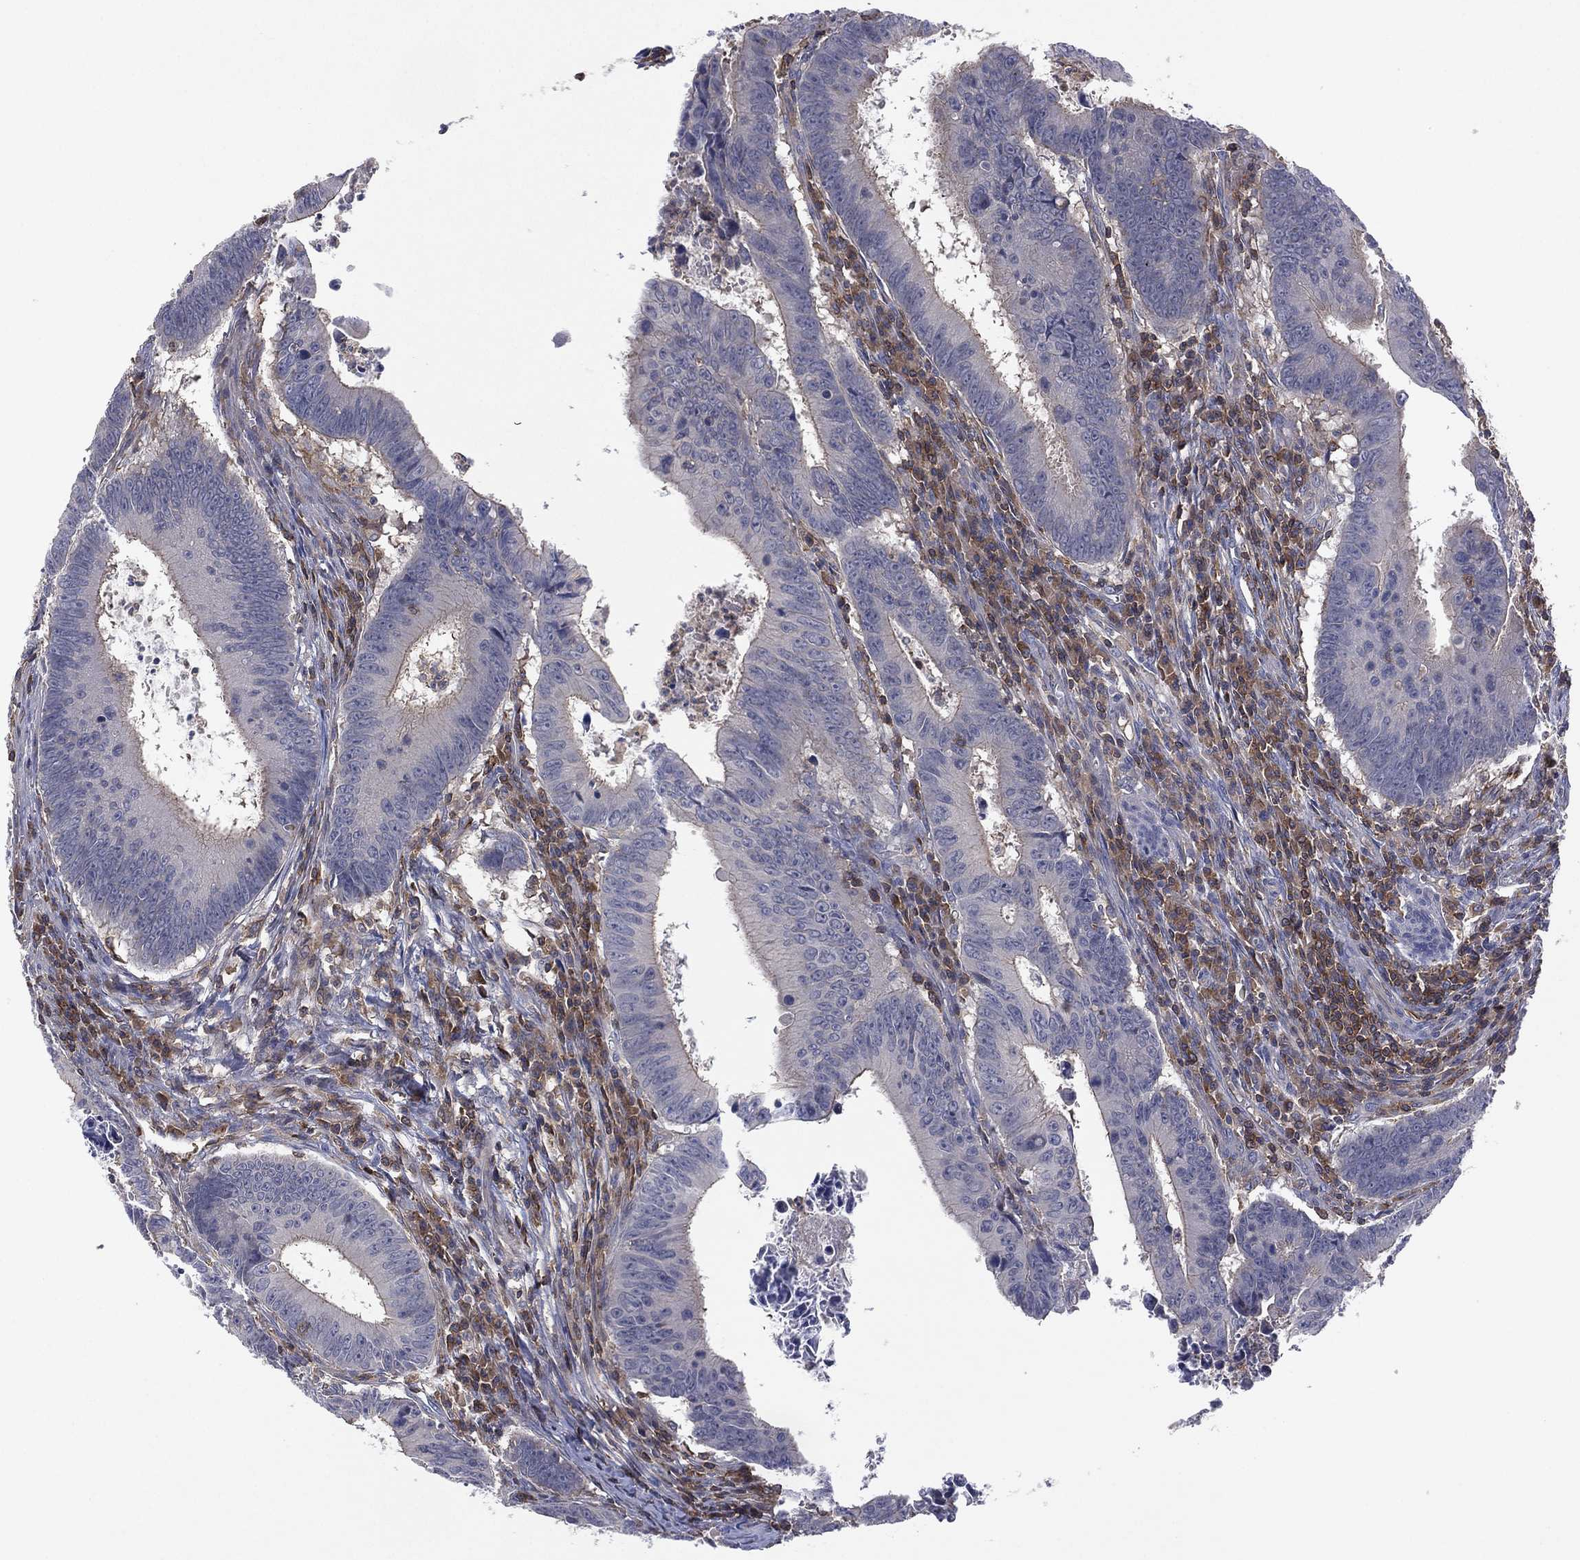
{"staining": {"intensity": "moderate", "quantity": "<25%", "location": "cytoplasmic/membranous"}, "tissue": "colorectal cancer", "cell_type": "Tumor cells", "image_type": "cancer", "snomed": [{"axis": "morphology", "description": "Adenocarcinoma, NOS"}, {"axis": "topography", "description": "Colon"}], "caption": "Protein staining demonstrates moderate cytoplasmic/membranous expression in about <25% of tumor cells in colorectal adenocarcinoma. (Brightfield microscopy of DAB IHC at high magnification).", "gene": "DOCK8", "patient": {"sex": "female", "age": 87}}